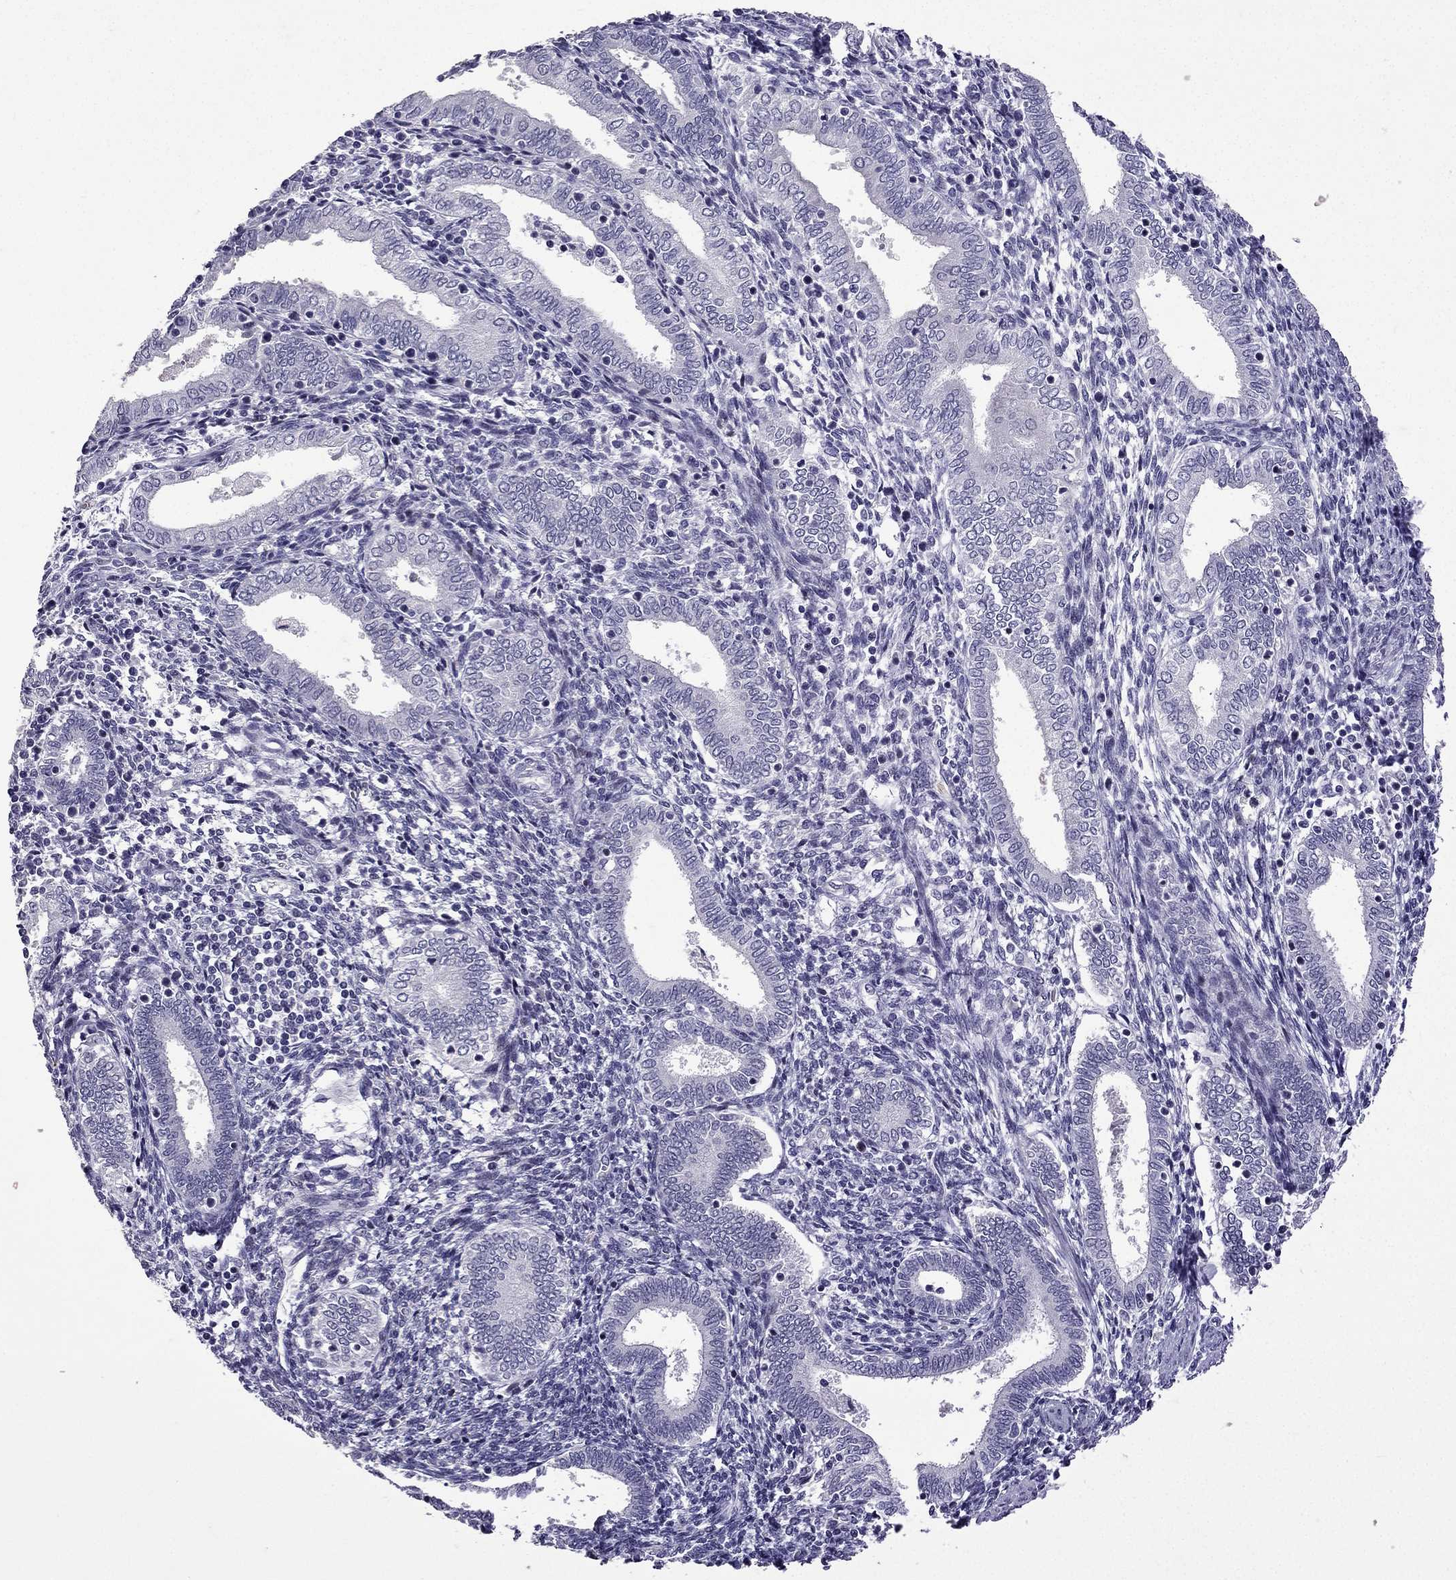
{"staining": {"intensity": "negative", "quantity": "none", "location": "none"}, "tissue": "endometrium", "cell_type": "Cells in endometrial stroma", "image_type": "normal", "snomed": [{"axis": "morphology", "description": "Normal tissue, NOS"}, {"axis": "topography", "description": "Endometrium"}], "caption": "This is an immunohistochemistry (IHC) histopathology image of normal human endometrium. There is no expression in cells in endometrial stroma.", "gene": "TTN", "patient": {"sex": "female", "age": 42}}